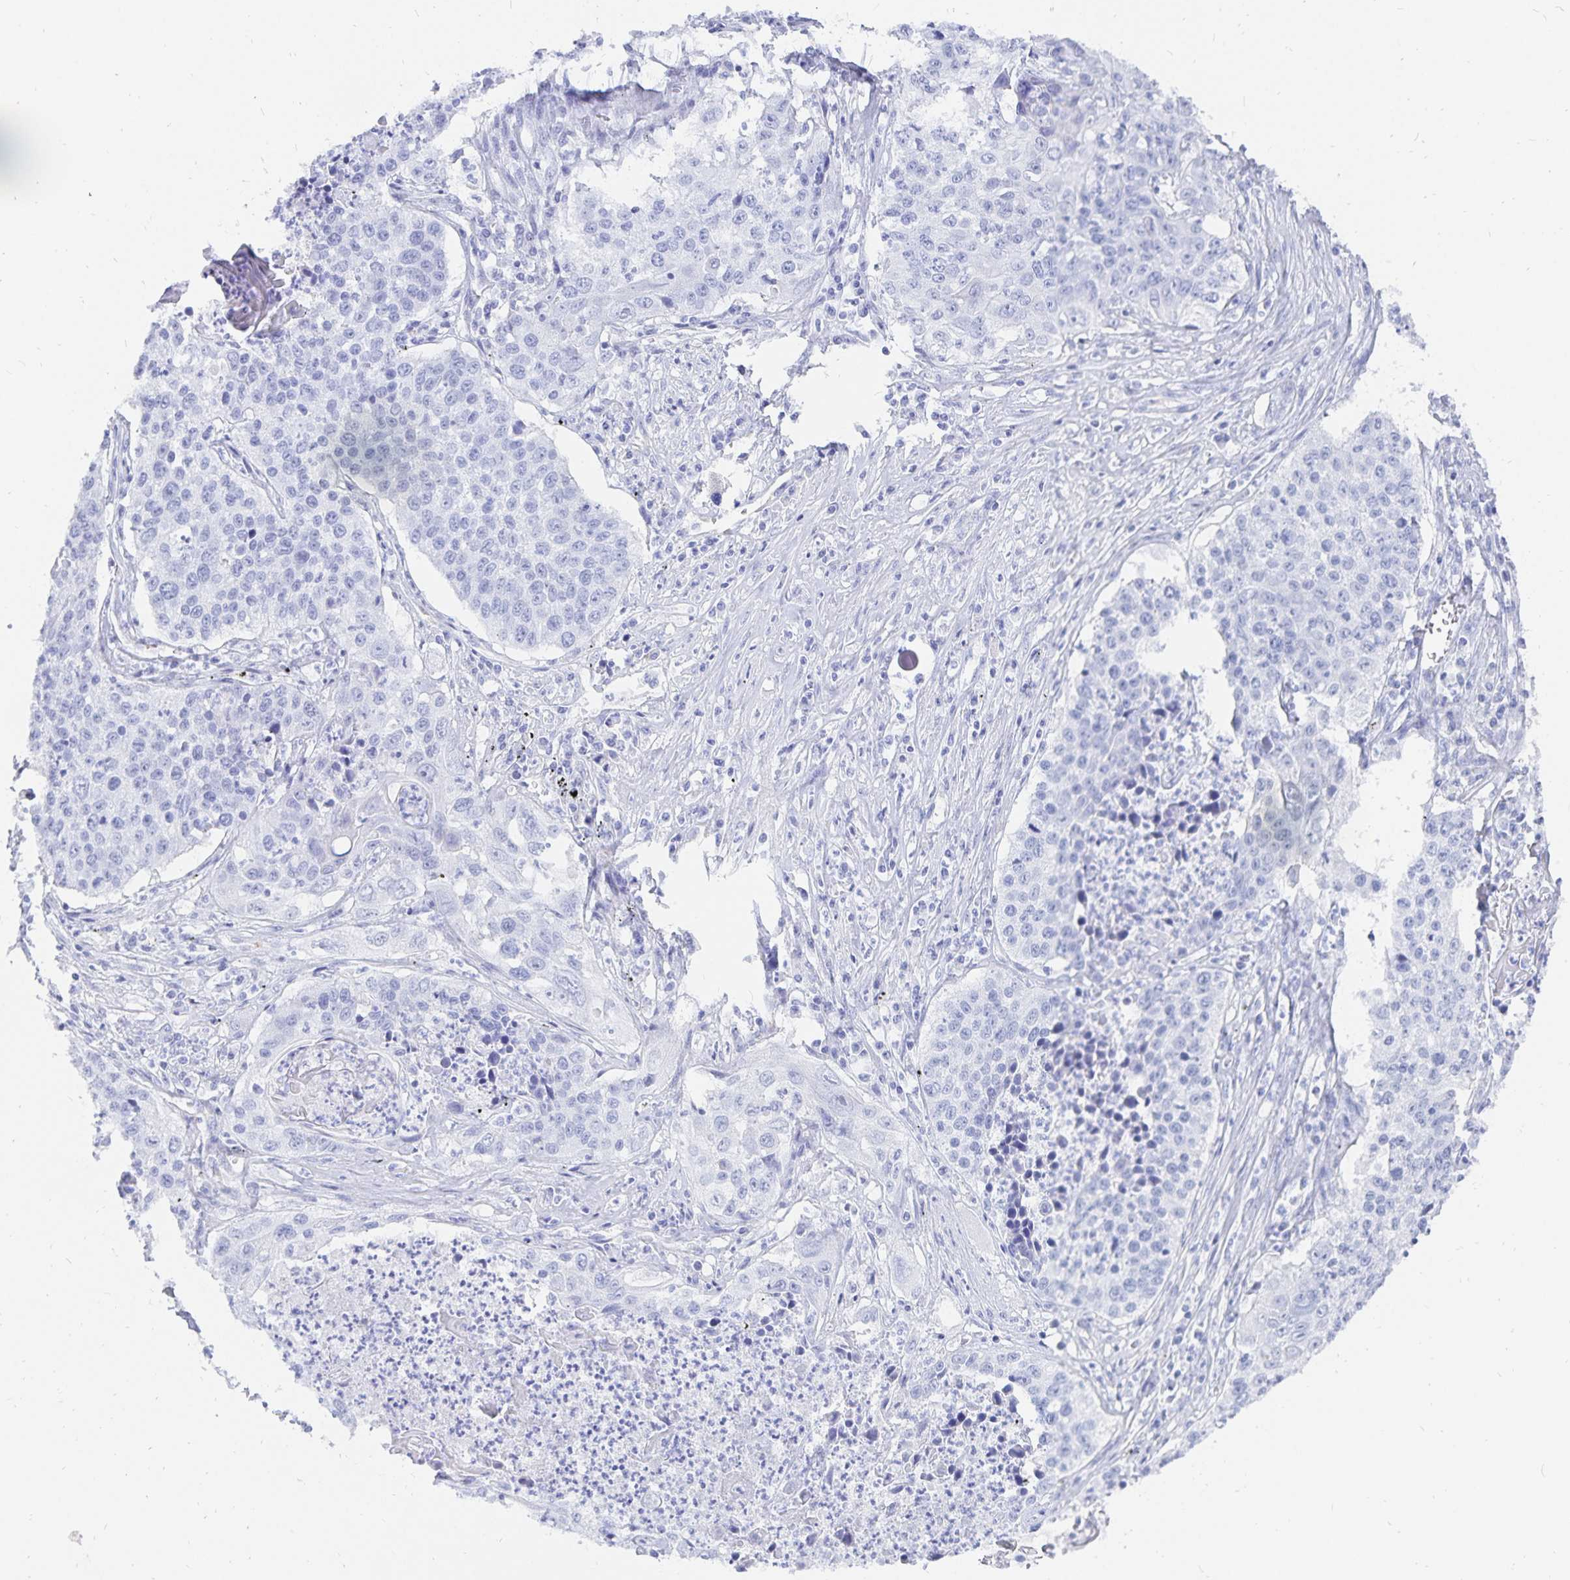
{"staining": {"intensity": "negative", "quantity": "none", "location": "none"}, "tissue": "lung cancer", "cell_type": "Tumor cells", "image_type": "cancer", "snomed": [{"axis": "morphology", "description": "Squamous cell carcinoma, NOS"}, {"axis": "morphology", "description": "Squamous cell carcinoma, metastatic, NOS"}, {"axis": "topography", "description": "Lung"}, {"axis": "topography", "description": "Pleura, NOS"}], "caption": "This is an immunohistochemistry histopathology image of human metastatic squamous cell carcinoma (lung). There is no expression in tumor cells.", "gene": "INSL5", "patient": {"sex": "male", "age": 72}}